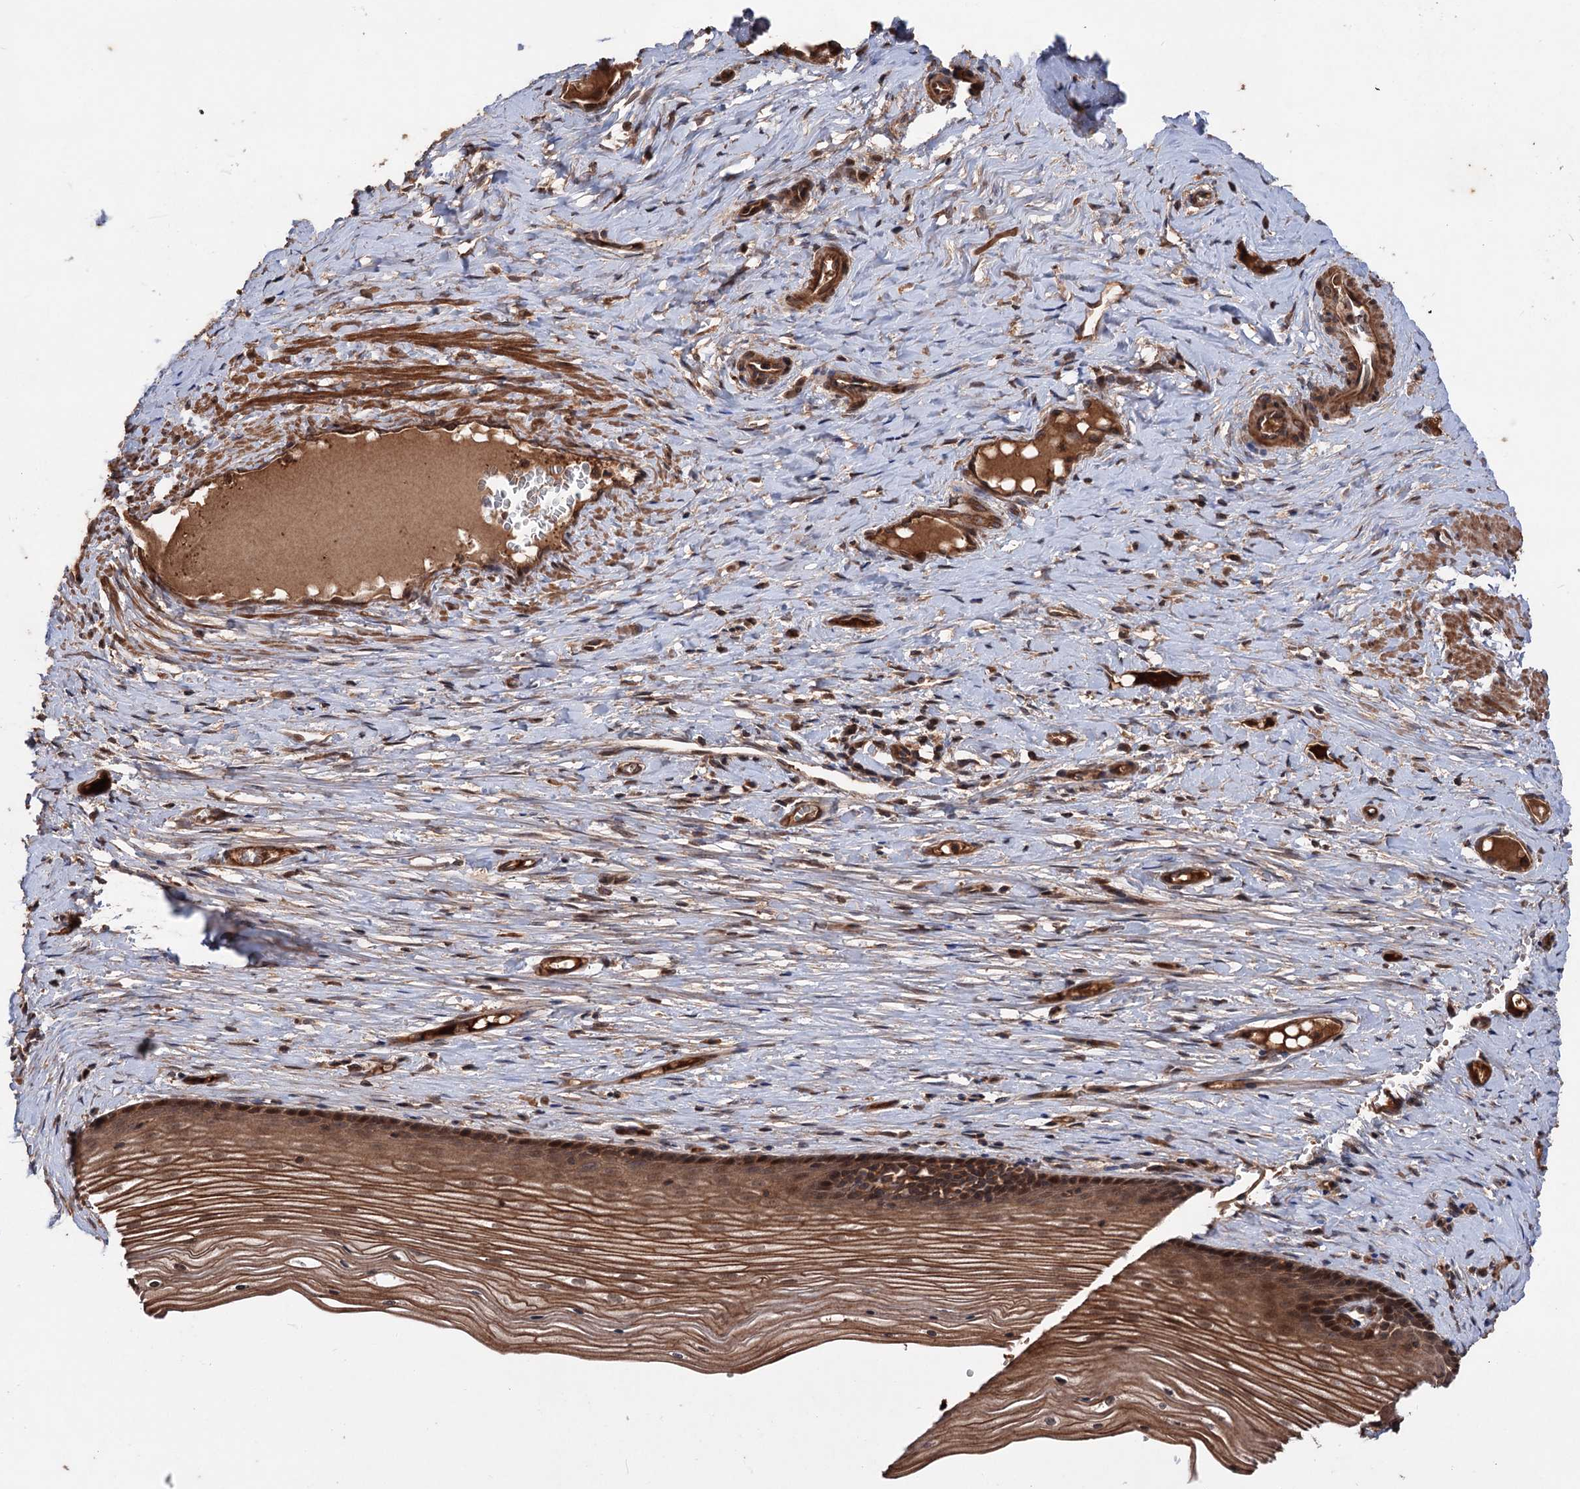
{"staining": {"intensity": "strong", "quantity": ">75%", "location": "cytoplasmic/membranous,nuclear"}, "tissue": "cervix", "cell_type": "Glandular cells", "image_type": "normal", "snomed": [{"axis": "morphology", "description": "Normal tissue, NOS"}, {"axis": "topography", "description": "Cervix"}], "caption": "Immunohistochemical staining of unremarkable human cervix exhibits strong cytoplasmic/membranous,nuclear protein positivity in approximately >75% of glandular cells. Nuclei are stained in blue.", "gene": "ADK", "patient": {"sex": "female", "age": 42}}